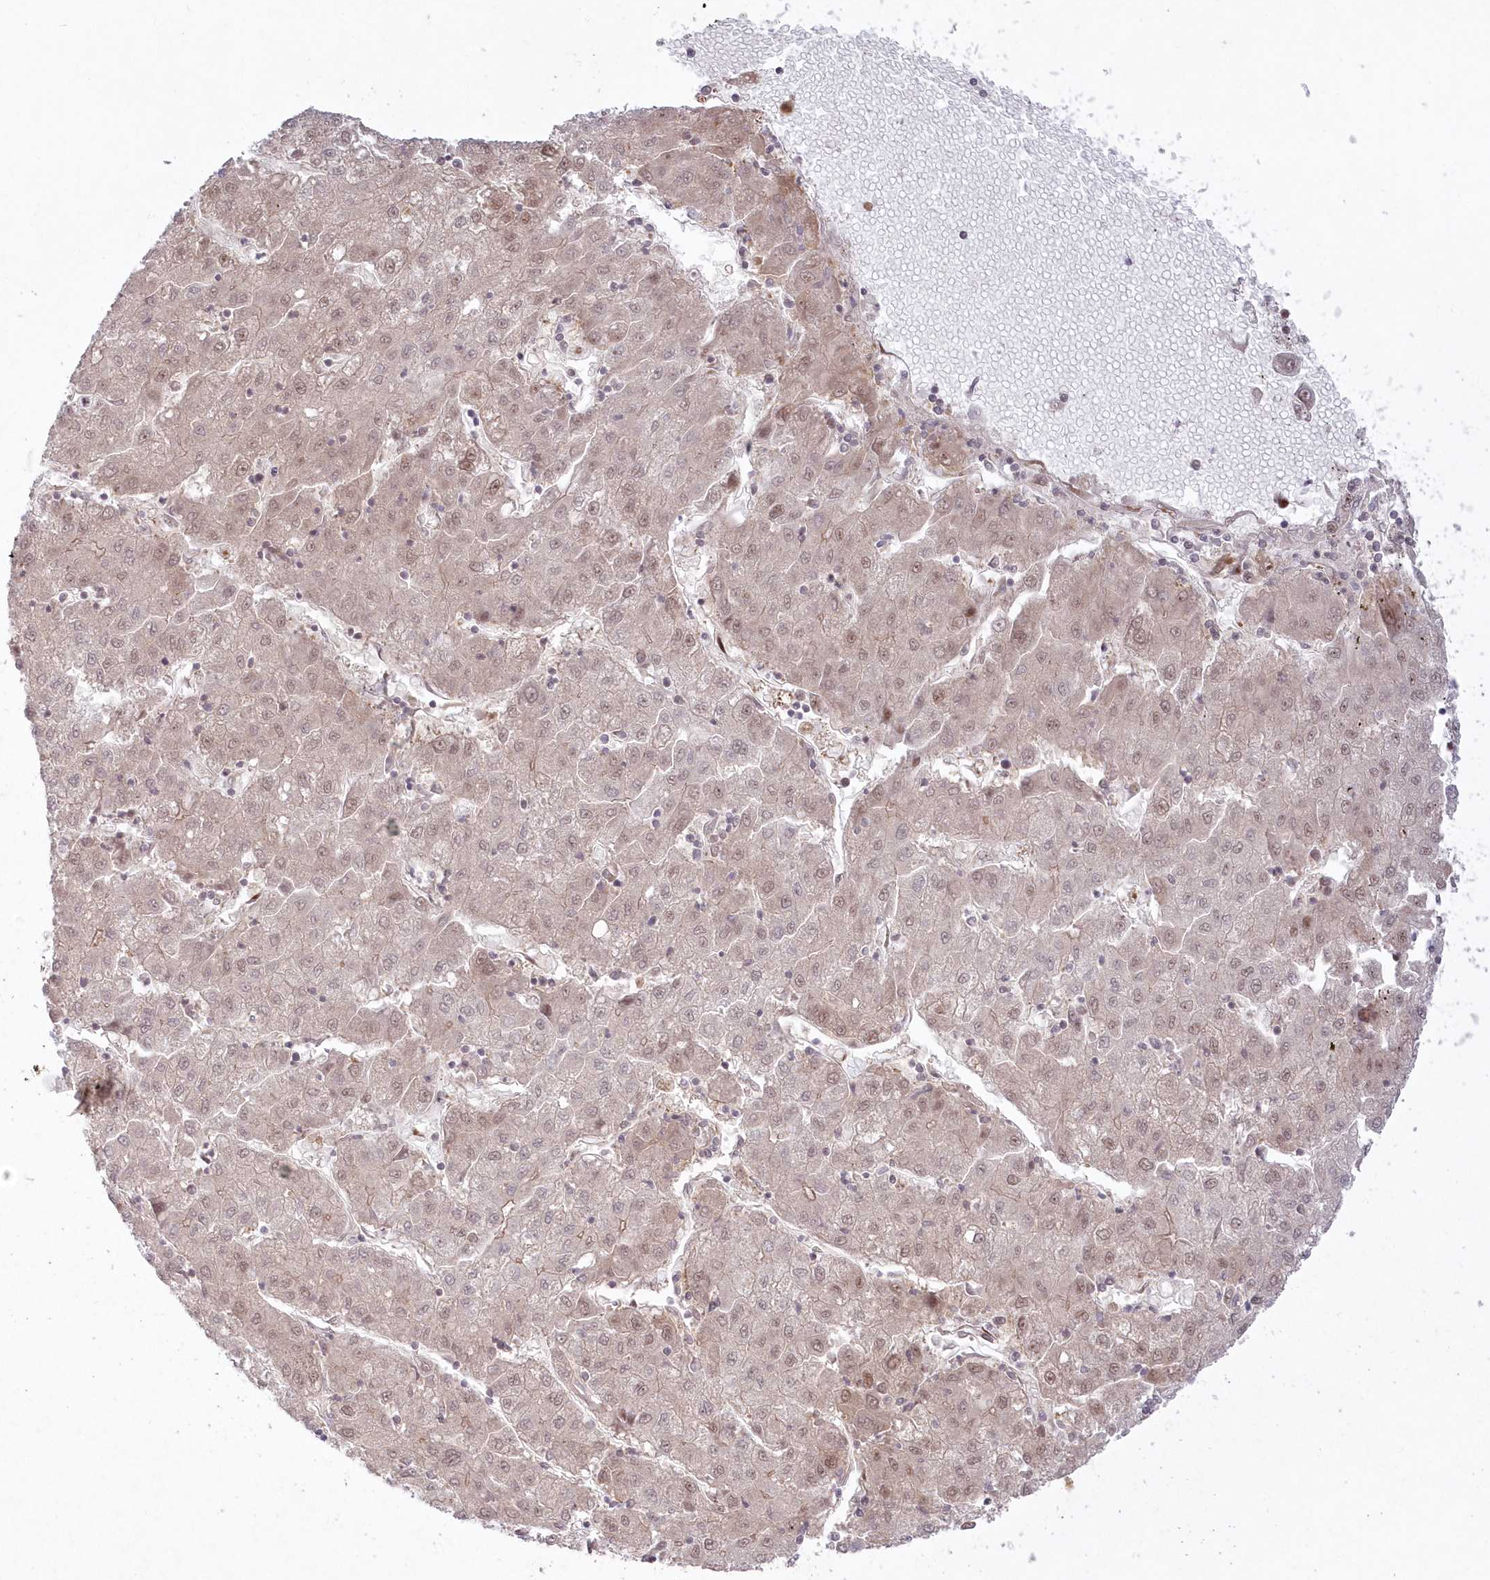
{"staining": {"intensity": "weak", "quantity": "25%-75%", "location": "nuclear"}, "tissue": "liver cancer", "cell_type": "Tumor cells", "image_type": "cancer", "snomed": [{"axis": "morphology", "description": "Carcinoma, Hepatocellular, NOS"}, {"axis": "topography", "description": "Liver"}], "caption": "Liver hepatocellular carcinoma stained with a protein marker shows weak staining in tumor cells.", "gene": "TOGARAM2", "patient": {"sex": "male", "age": 72}}